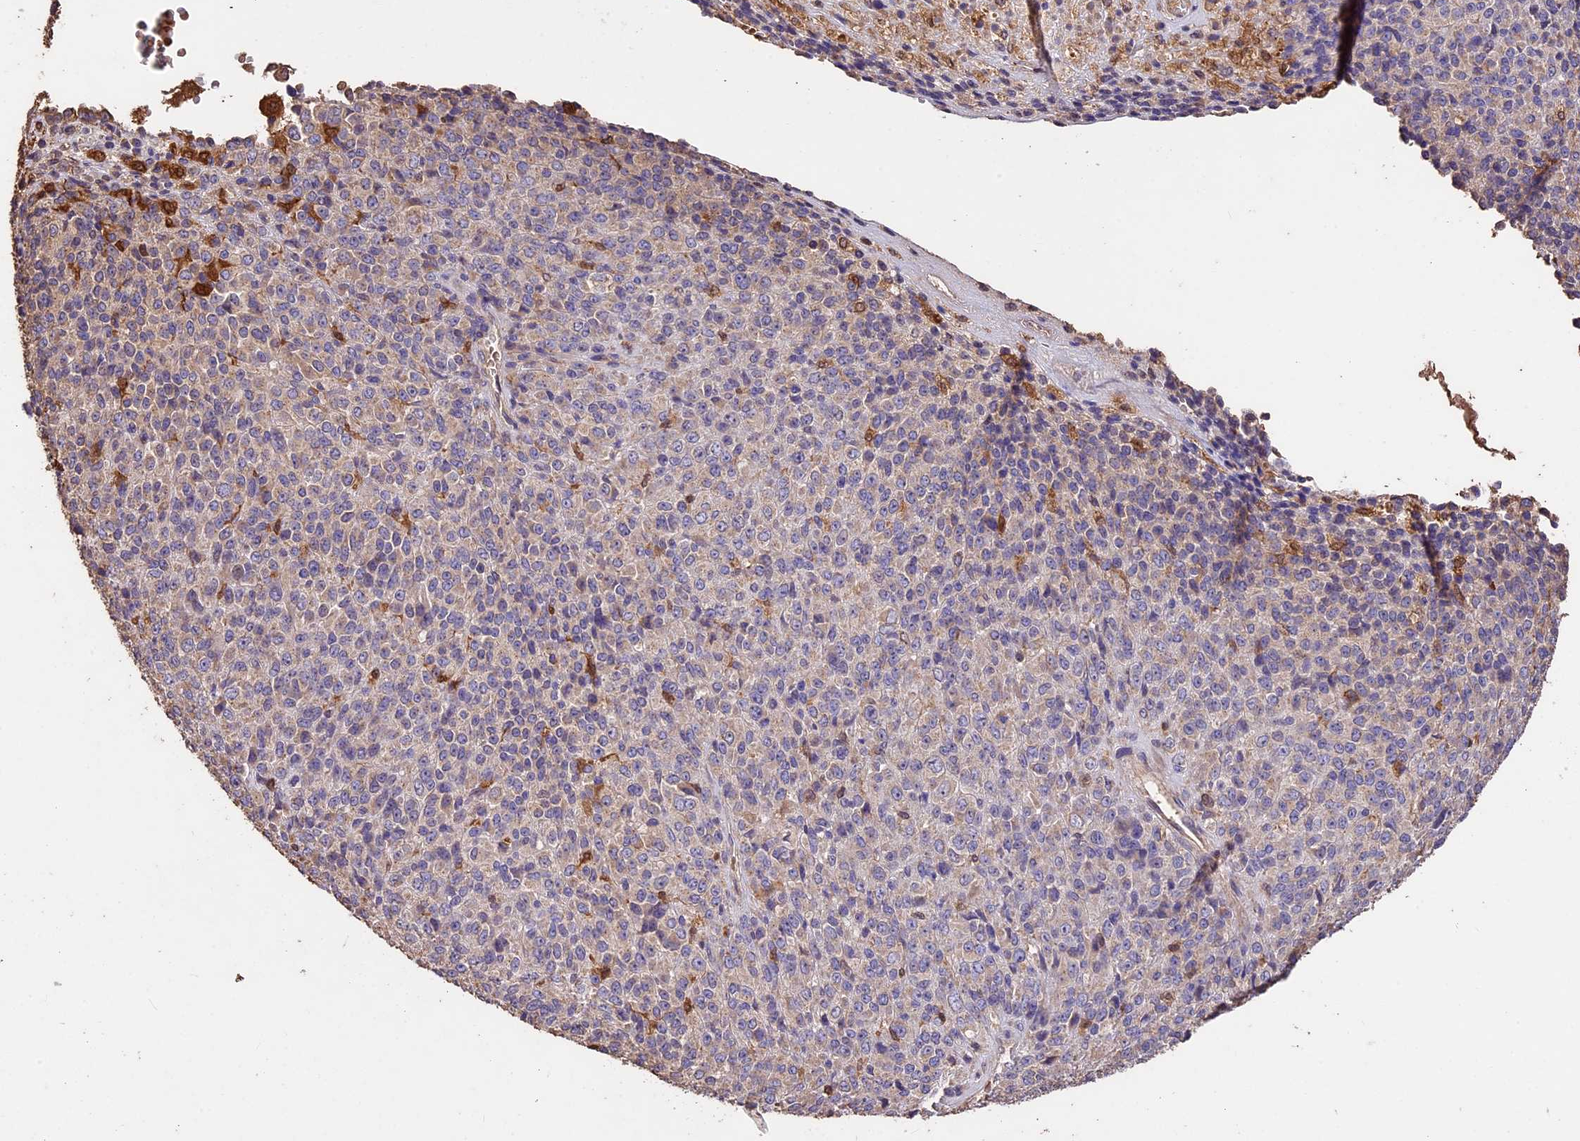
{"staining": {"intensity": "negative", "quantity": "none", "location": "none"}, "tissue": "melanoma", "cell_type": "Tumor cells", "image_type": "cancer", "snomed": [{"axis": "morphology", "description": "Malignant melanoma, Metastatic site"}, {"axis": "topography", "description": "Brain"}], "caption": "High magnification brightfield microscopy of melanoma stained with DAB (3,3'-diaminobenzidine) (brown) and counterstained with hematoxylin (blue): tumor cells show no significant expression.", "gene": "CRLF1", "patient": {"sex": "female", "age": 56}}